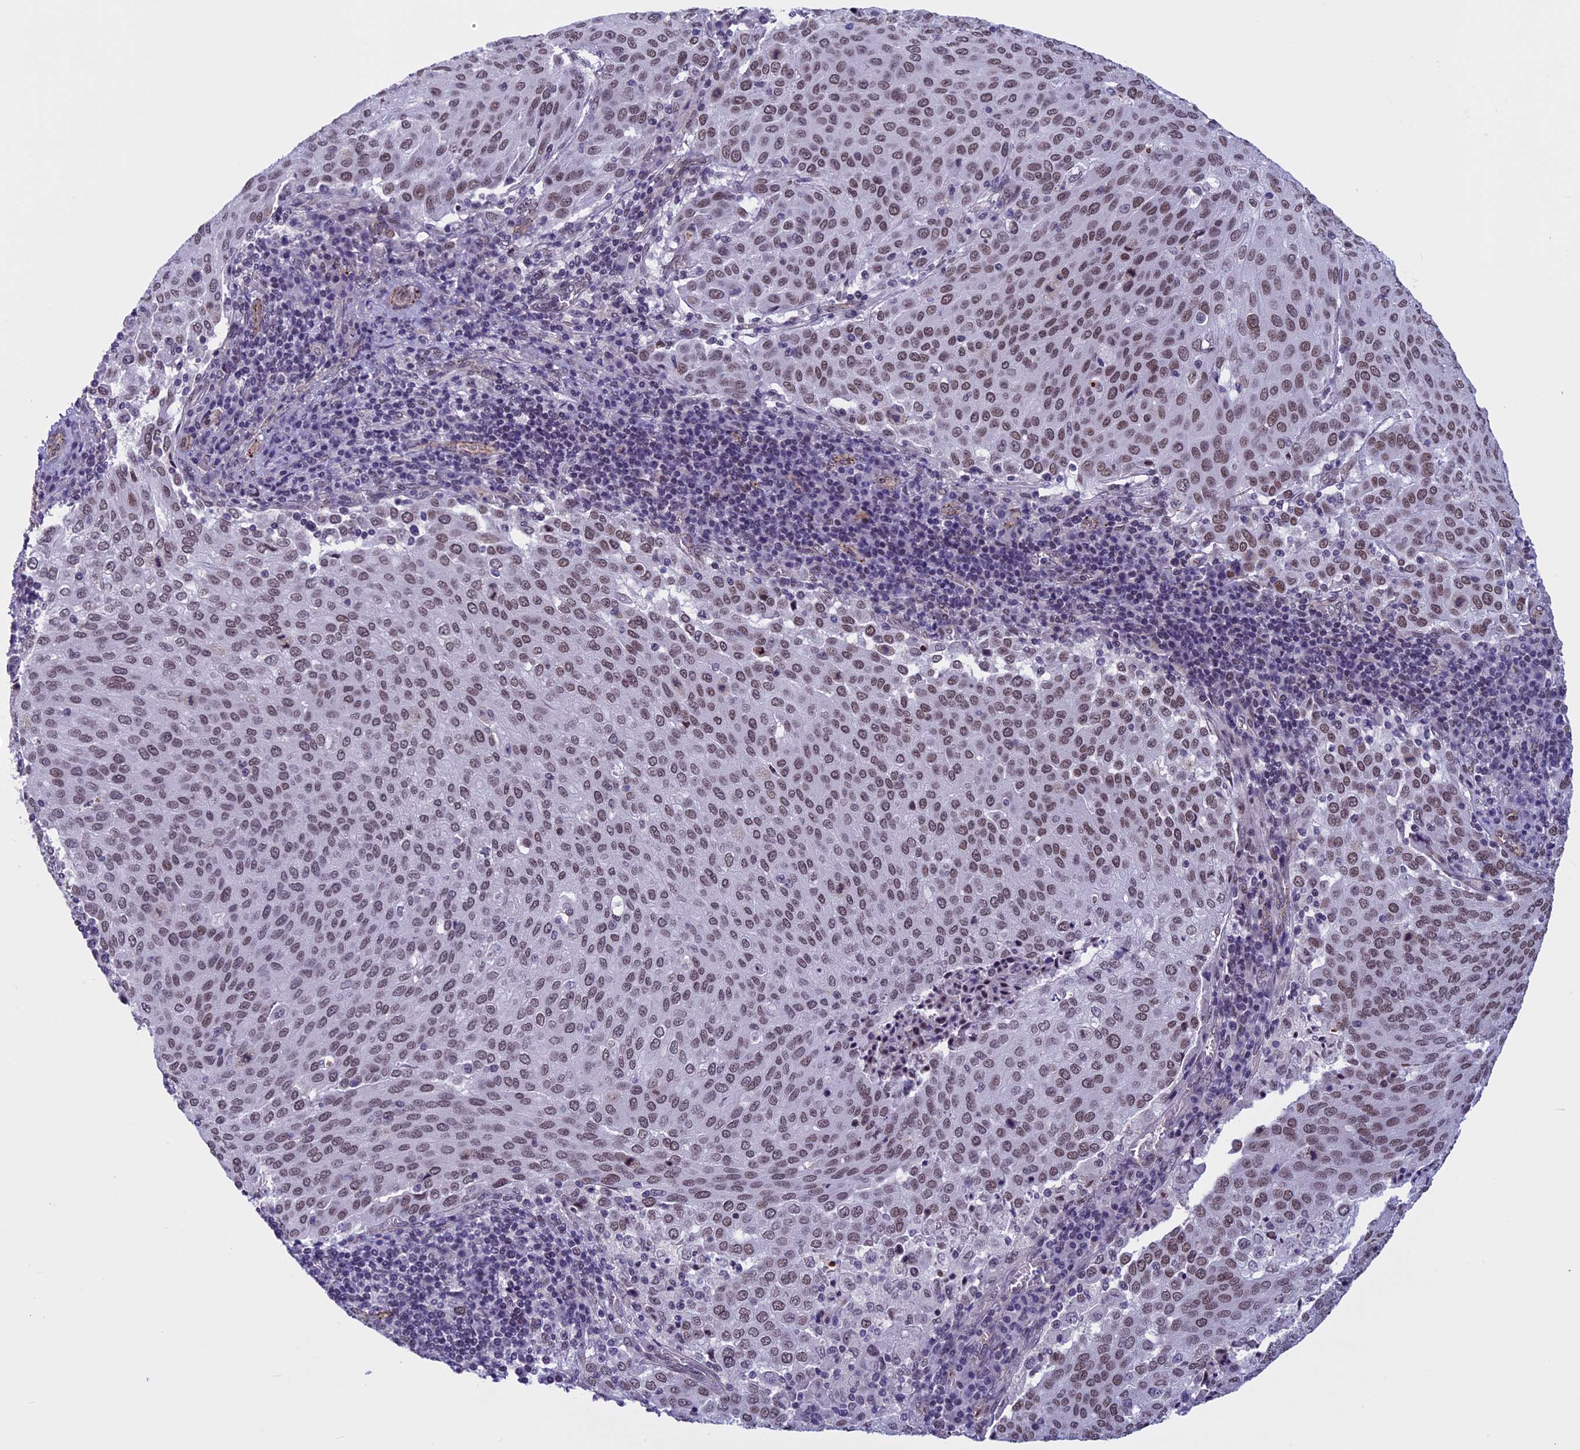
{"staining": {"intensity": "moderate", "quantity": ">75%", "location": "nuclear"}, "tissue": "cervical cancer", "cell_type": "Tumor cells", "image_type": "cancer", "snomed": [{"axis": "morphology", "description": "Squamous cell carcinoma, NOS"}, {"axis": "topography", "description": "Cervix"}], "caption": "Immunohistochemical staining of cervical cancer shows medium levels of moderate nuclear protein expression in about >75% of tumor cells.", "gene": "NIPBL", "patient": {"sex": "female", "age": 46}}